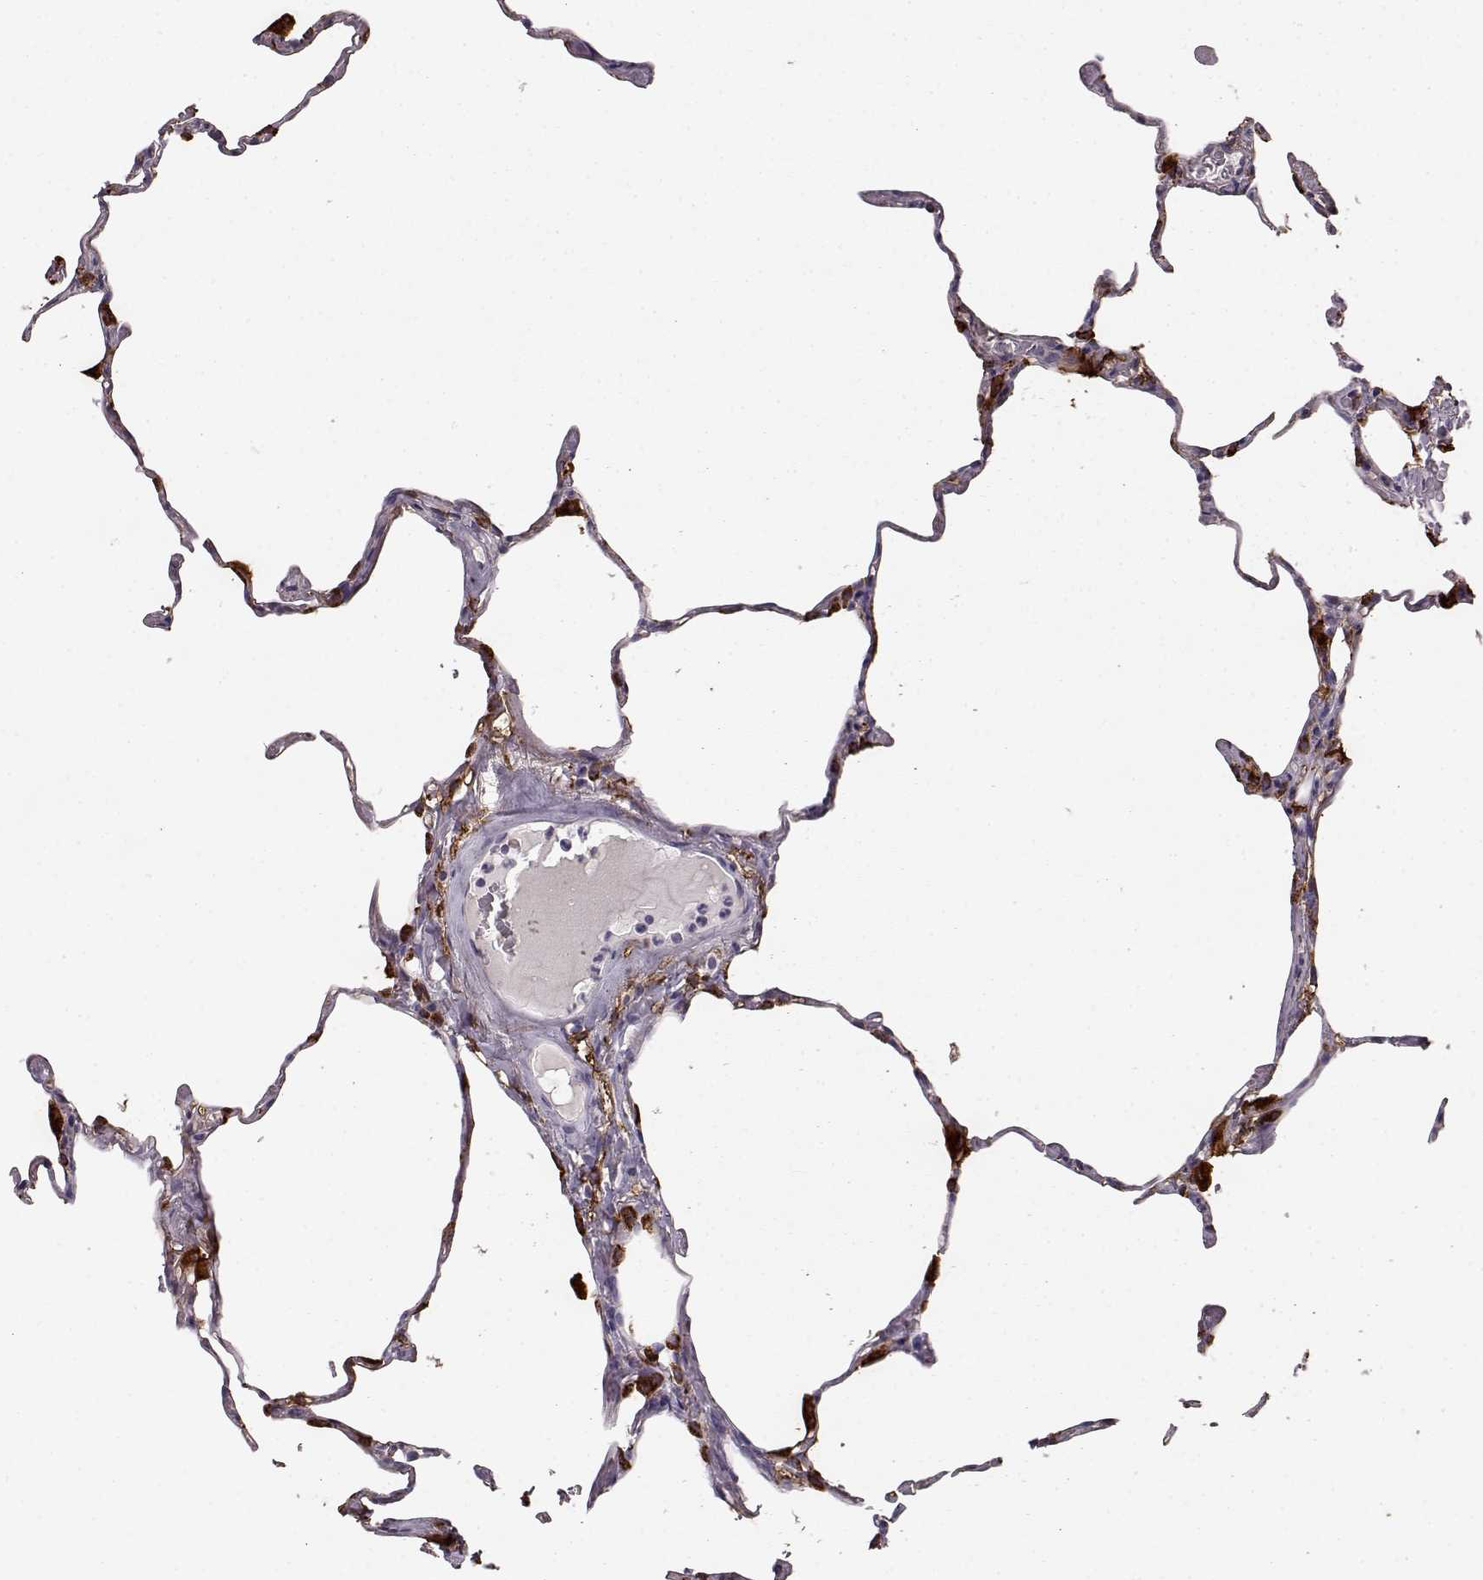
{"staining": {"intensity": "moderate", "quantity": "<25%", "location": "cytoplasmic/membranous"}, "tissue": "lung", "cell_type": "Alveolar cells", "image_type": "normal", "snomed": [{"axis": "morphology", "description": "Normal tissue, NOS"}, {"axis": "topography", "description": "Lung"}], "caption": "The micrograph displays immunohistochemical staining of normal lung. There is moderate cytoplasmic/membranous staining is present in approximately <25% of alveolar cells.", "gene": "CCNF", "patient": {"sex": "male", "age": 65}}